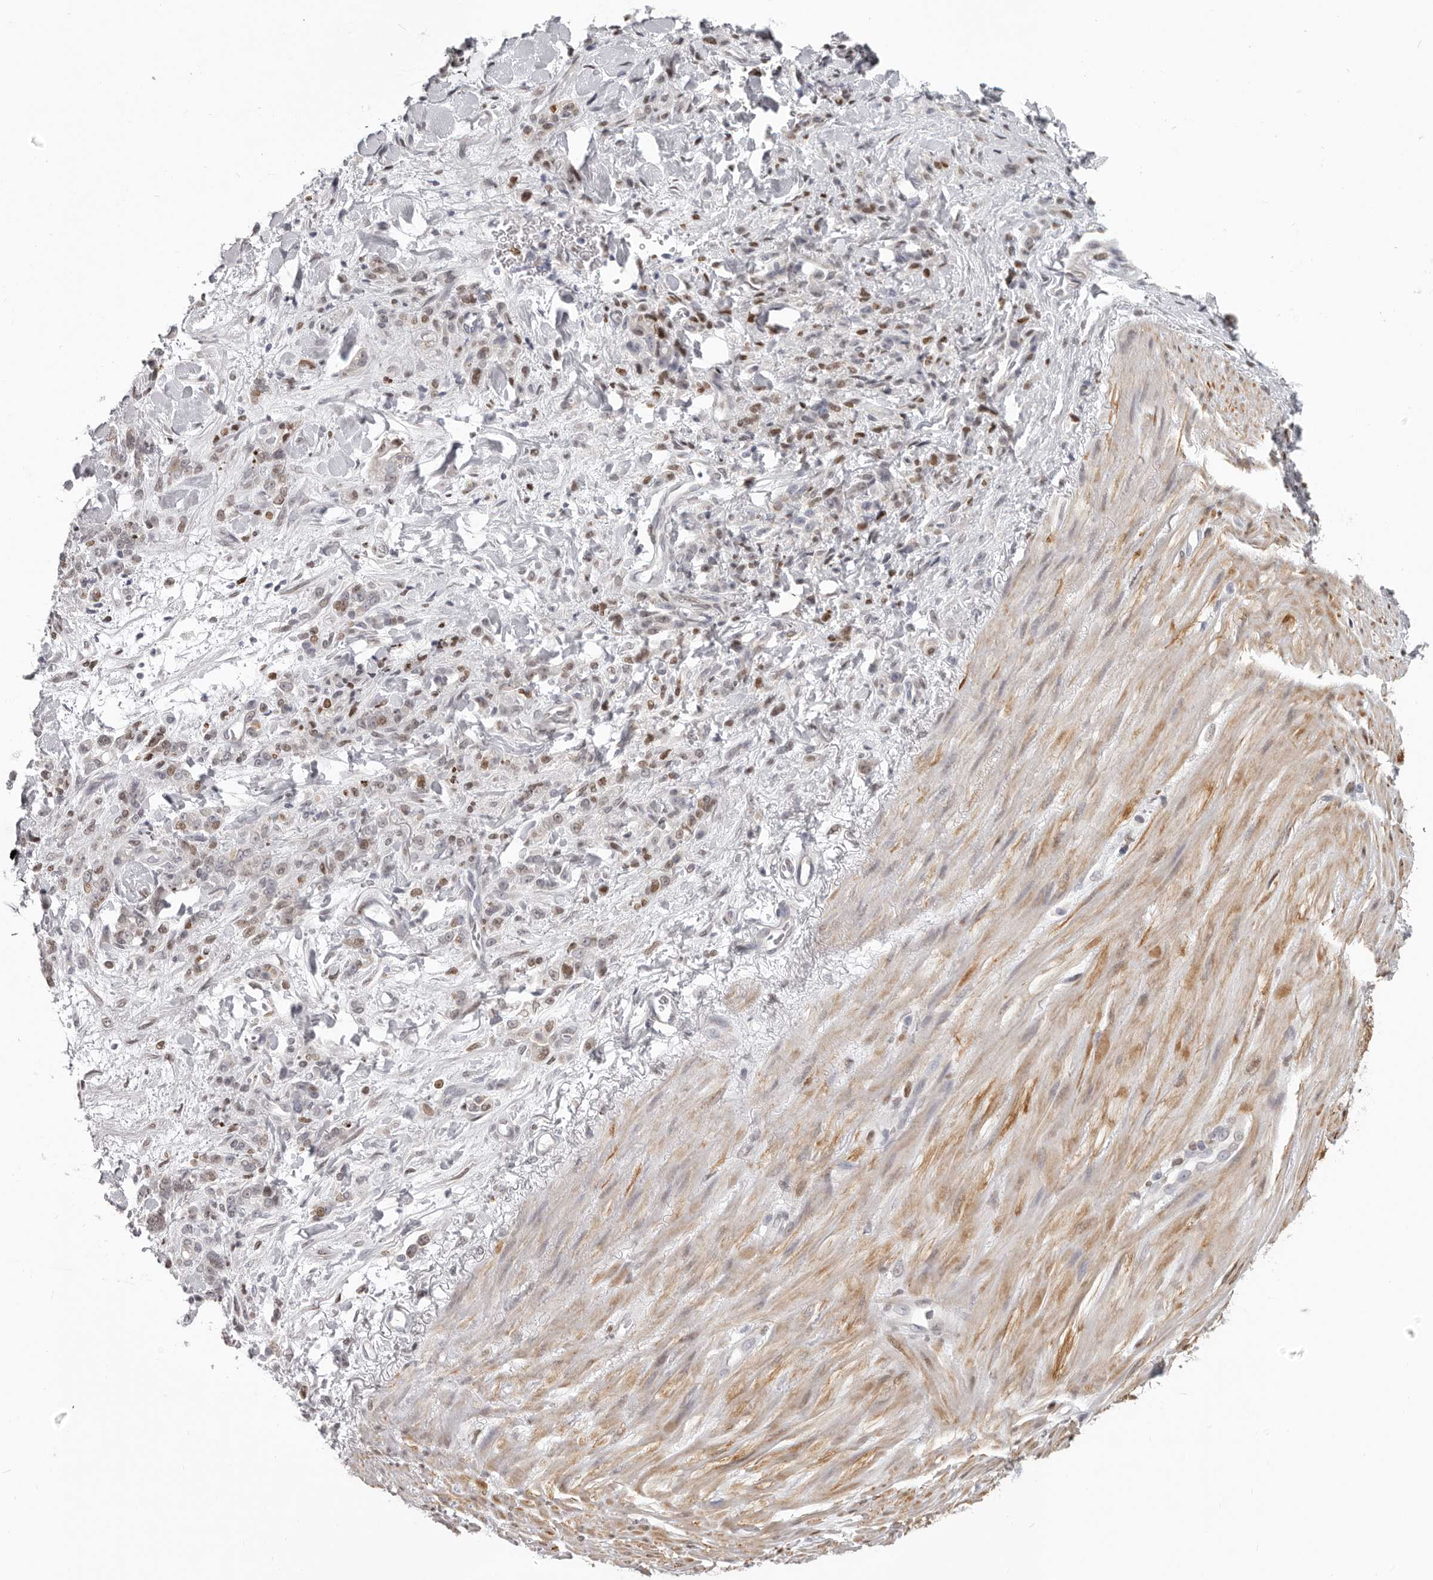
{"staining": {"intensity": "moderate", "quantity": "<25%", "location": "nuclear"}, "tissue": "stomach cancer", "cell_type": "Tumor cells", "image_type": "cancer", "snomed": [{"axis": "morphology", "description": "Normal tissue, NOS"}, {"axis": "morphology", "description": "Adenocarcinoma, NOS"}, {"axis": "topography", "description": "Stomach"}], "caption": "Human stomach adenocarcinoma stained with a protein marker reveals moderate staining in tumor cells.", "gene": "SRP19", "patient": {"sex": "male", "age": 82}}